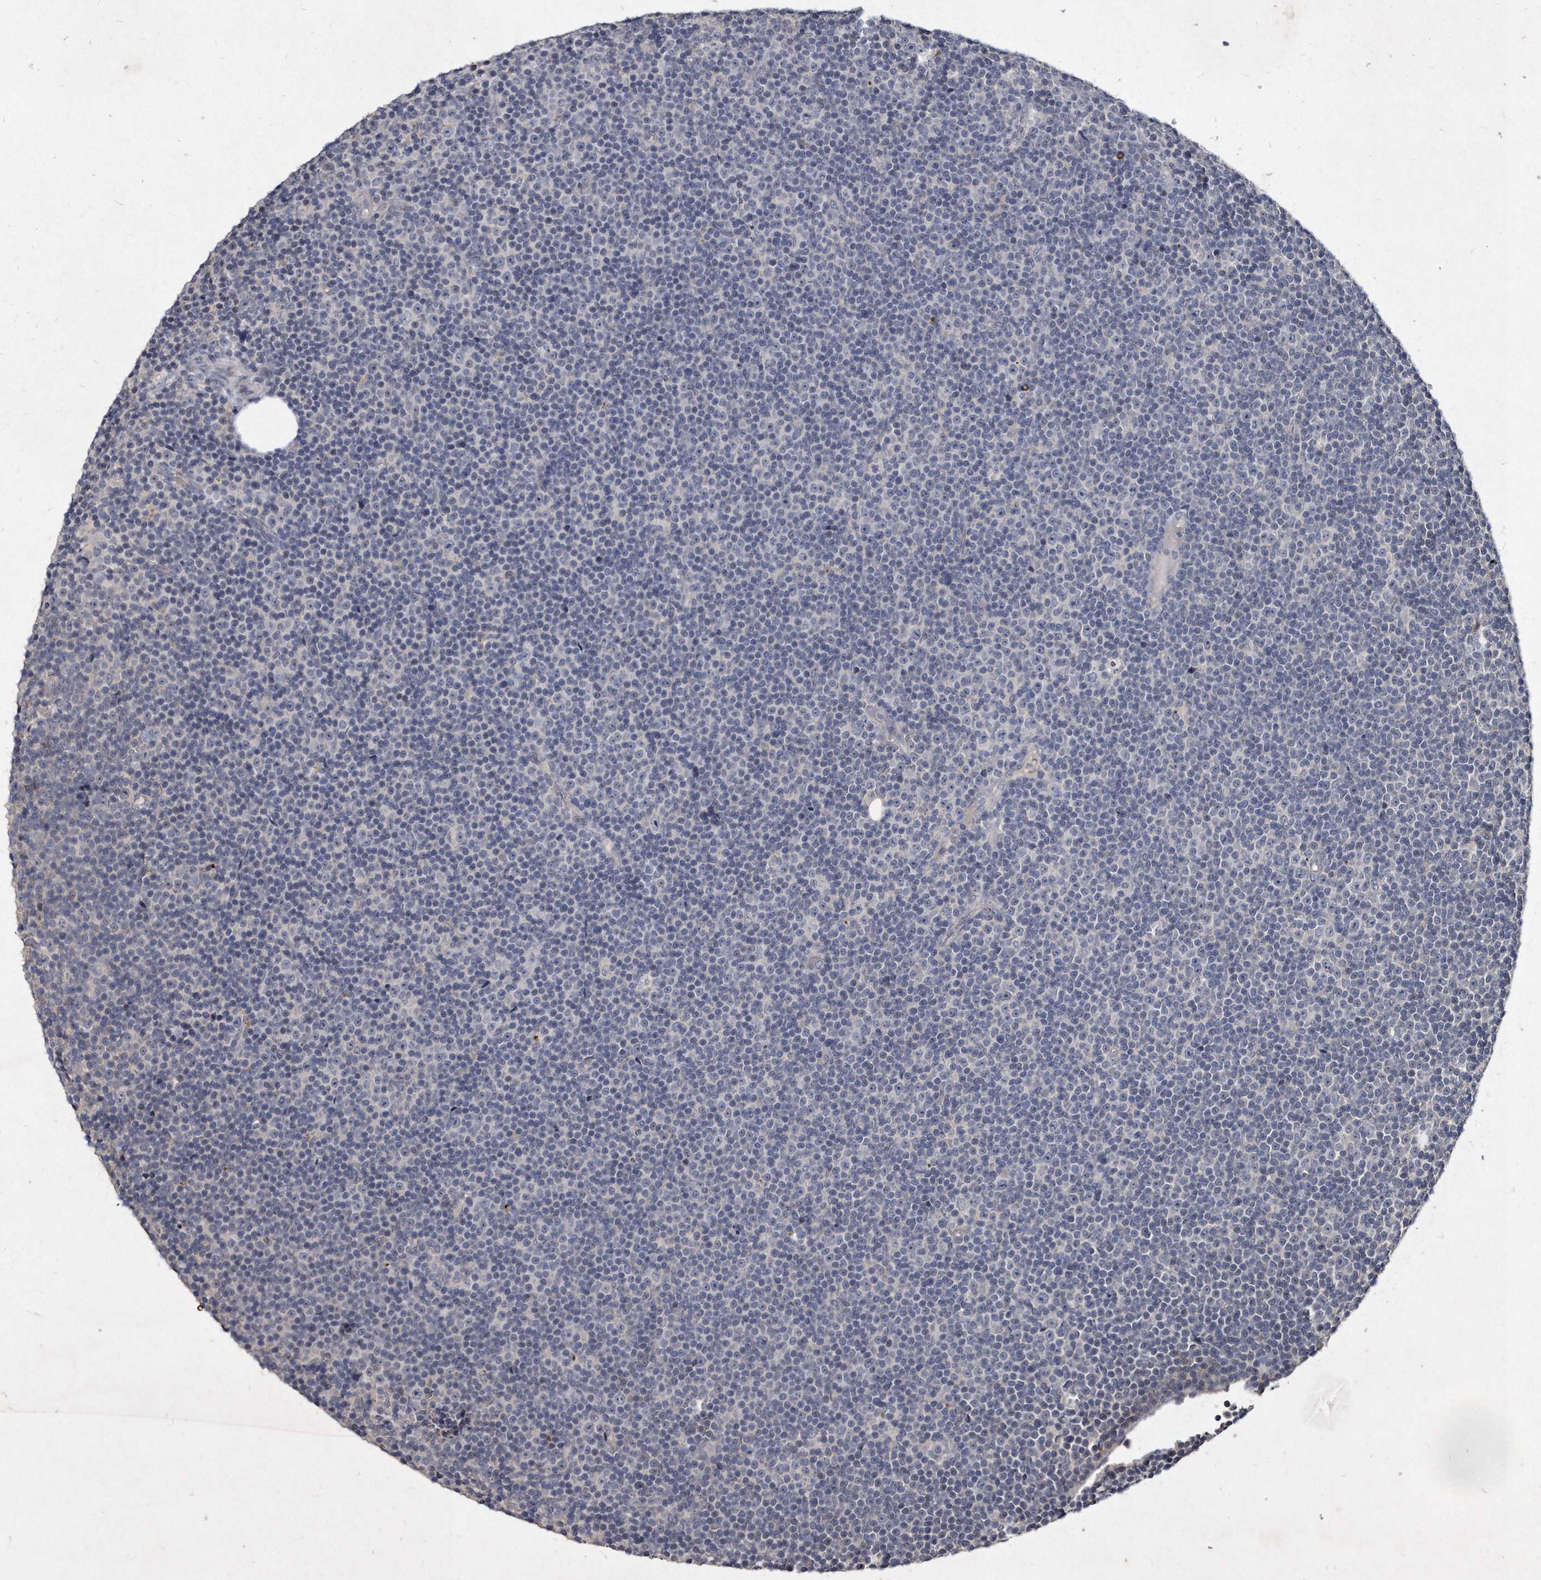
{"staining": {"intensity": "negative", "quantity": "none", "location": "none"}, "tissue": "lymphoma", "cell_type": "Tumor cells", "image_type": "cancer", "snomed": [{"axis": "morphology", "description": "Malignant lymphoma, non-Hodgkin's type, Low grade"}, {"axis": "topography", "description": "Lymph node"}], "caption": "High magnification brightfield microscopy of lymphoma stained with DAB (3,3'-diaminobenzidine) (brown) and counterstained with hematoxylin (blue): tumor cells show no significant staining. The staining is performed using DAB brown chromogen with nuclei counter-stained in using hematoxylin.", "gene": "KLHDC3", "patient": {"sex": "female", "age": 67}}